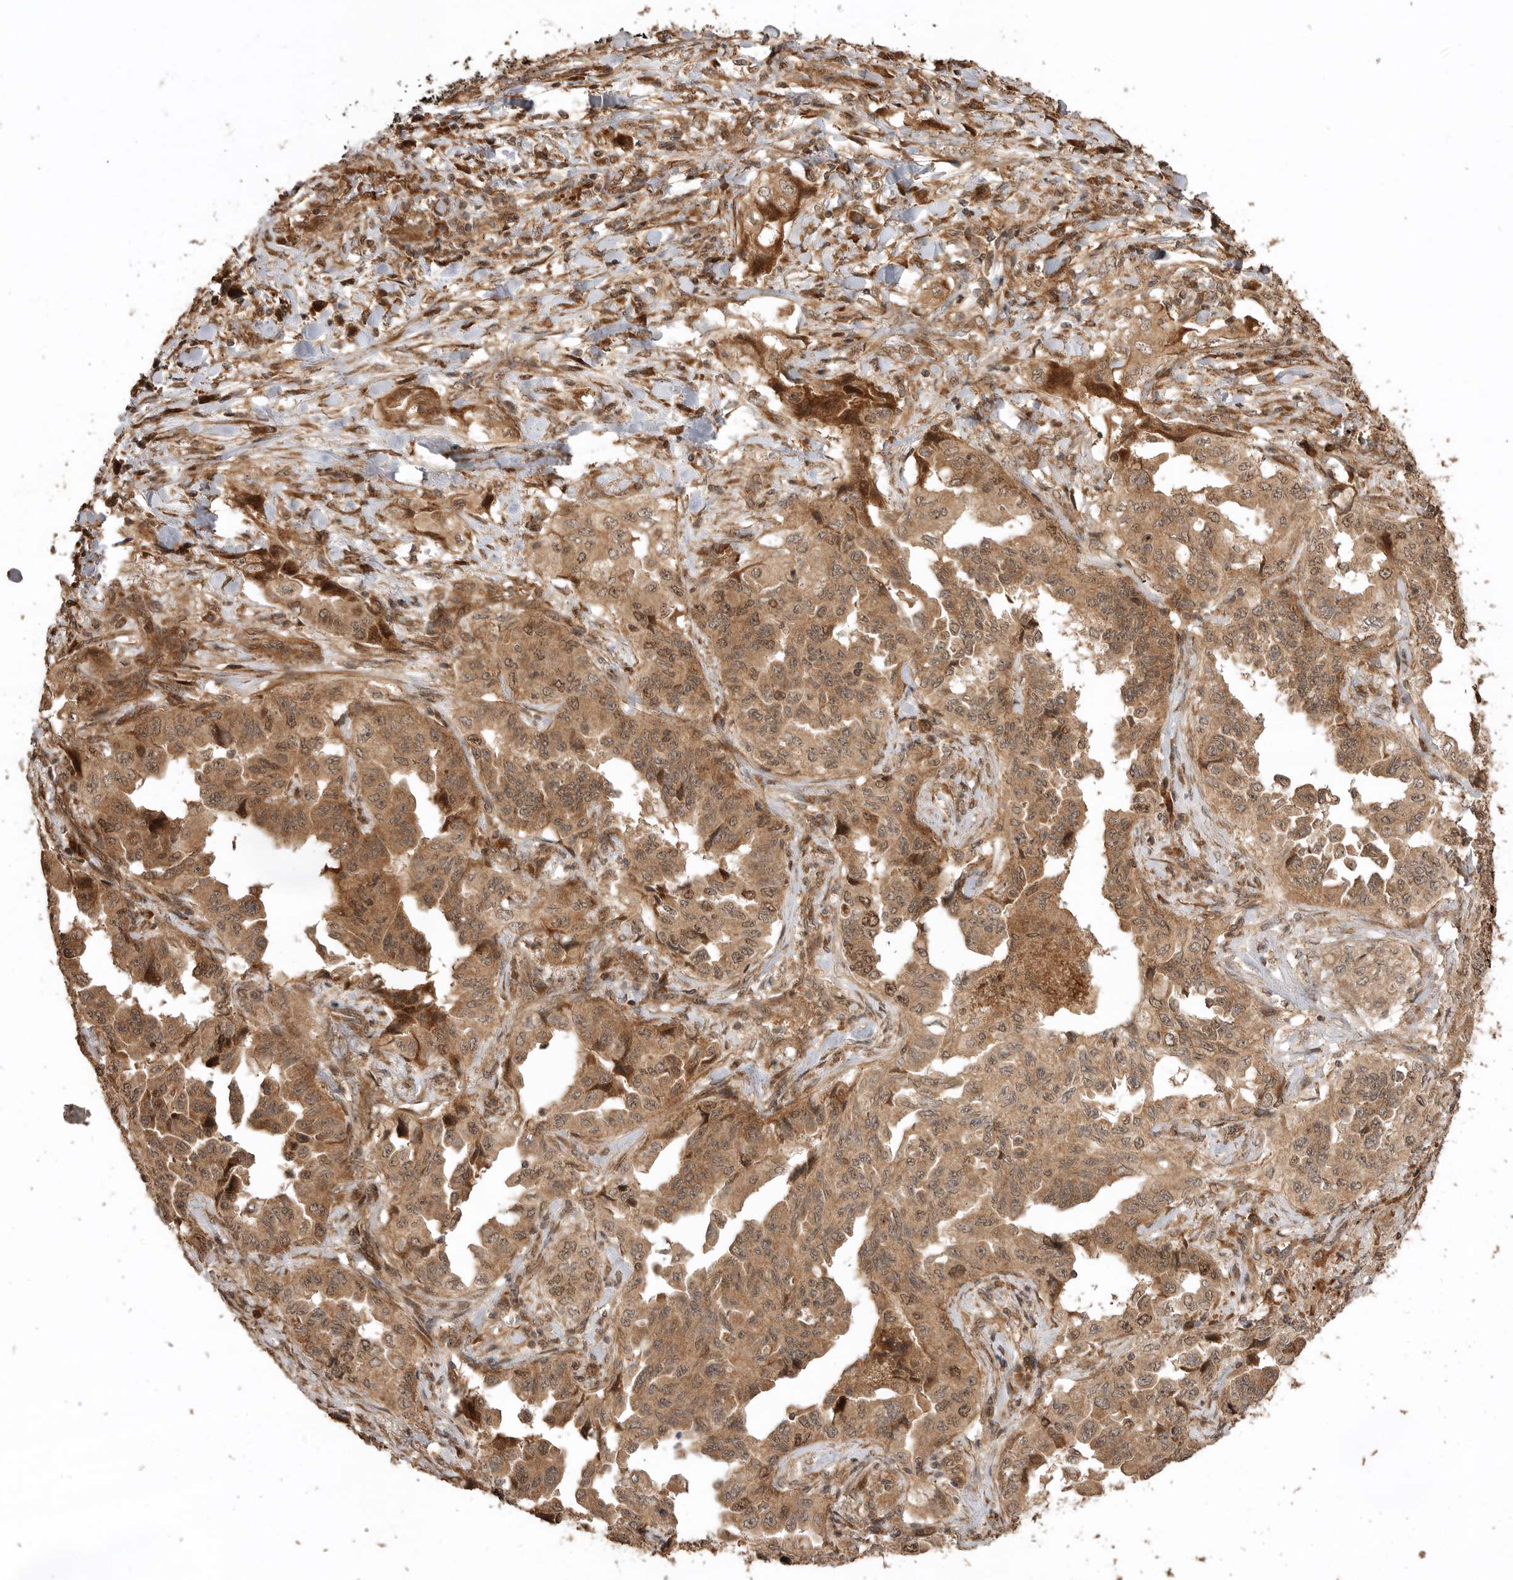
{"staining": {"intensity": "moderate", "quantity": ">75%", "location": "cytoplasmic/membranous,nuclear"}, "tissue": "lung cancer", "cell_type": "Tumor cells", "image_type": "cancer", "snomed": [{"axis": "morphology", "description": "Adenocarcinoma, NOS"}, {"axis": "topography", "description": "Lung"}], "caption": "The immunohistochemical stain labels moderate cytoplasmic/membranous and nuclear expression in tumor cells of lung cancer (adenocarcinoma) tissue. The staining was performed using DAB, with brown indicating positive protein expression. Nuclei are stained blue with hematoxylin.", "gene": "BOC", "patient": {"sex": "female", "age": 51}}